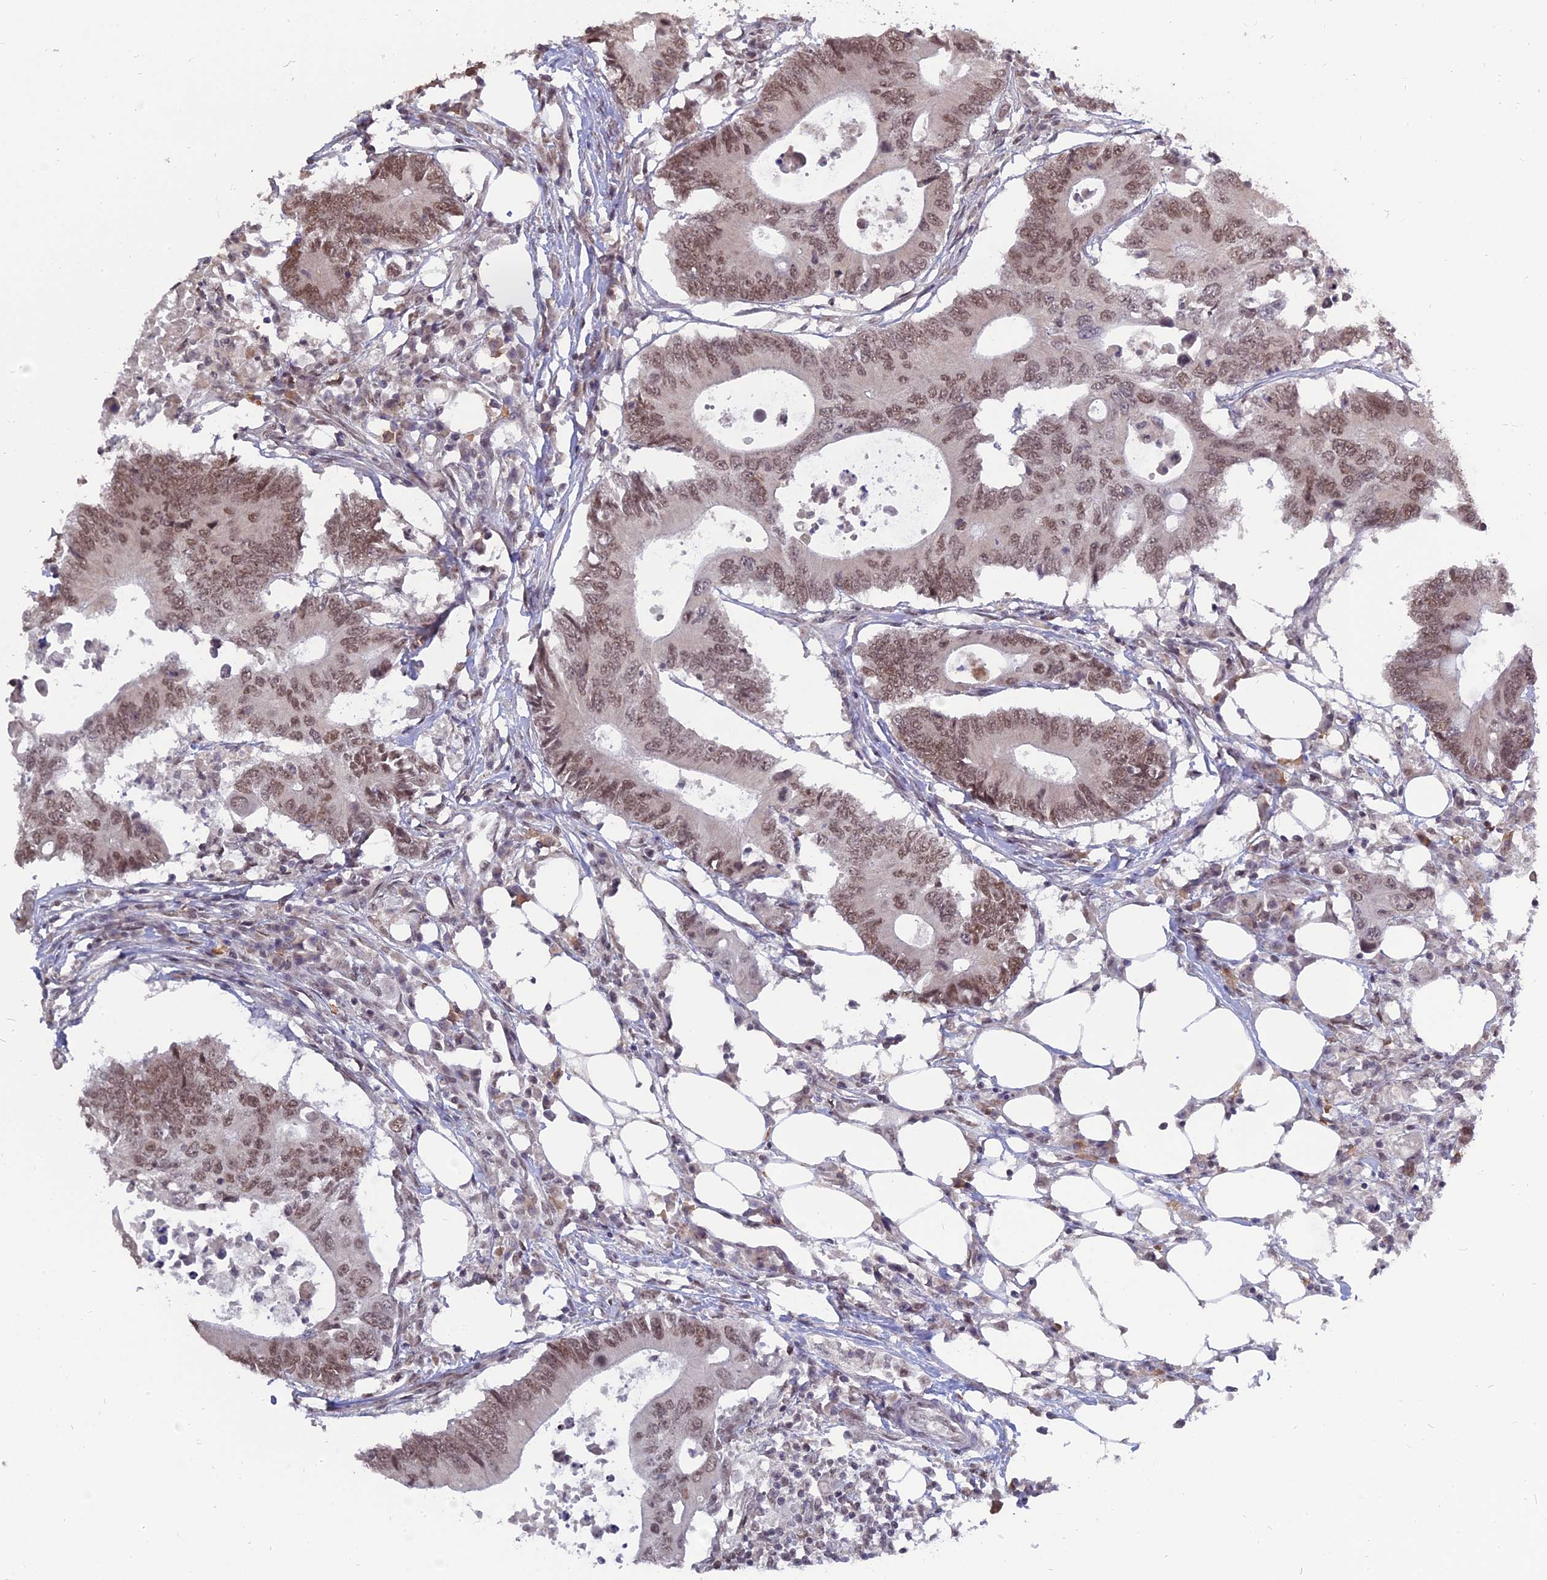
{"staining": {"intensity": "moderate", "quantity": ">75%", "location": "nuclear"}, "tissue": "colorectal cancer", "cell_type": "Tumor cells", "image_type": "cancer", "snomed": [{"axis": "morphology", "description": "Adenocarcinoma, NOS"}, {"axis": "topography", "description": "Colon"}], "caption": "Human colorectal cancer (adenocarcinoma) stained with a brown dye shows moderate nuclear positive staining in about >75% of tumor cells.", "gene": "NR1H3", "patient": {"sex": "male", "age": 71}}